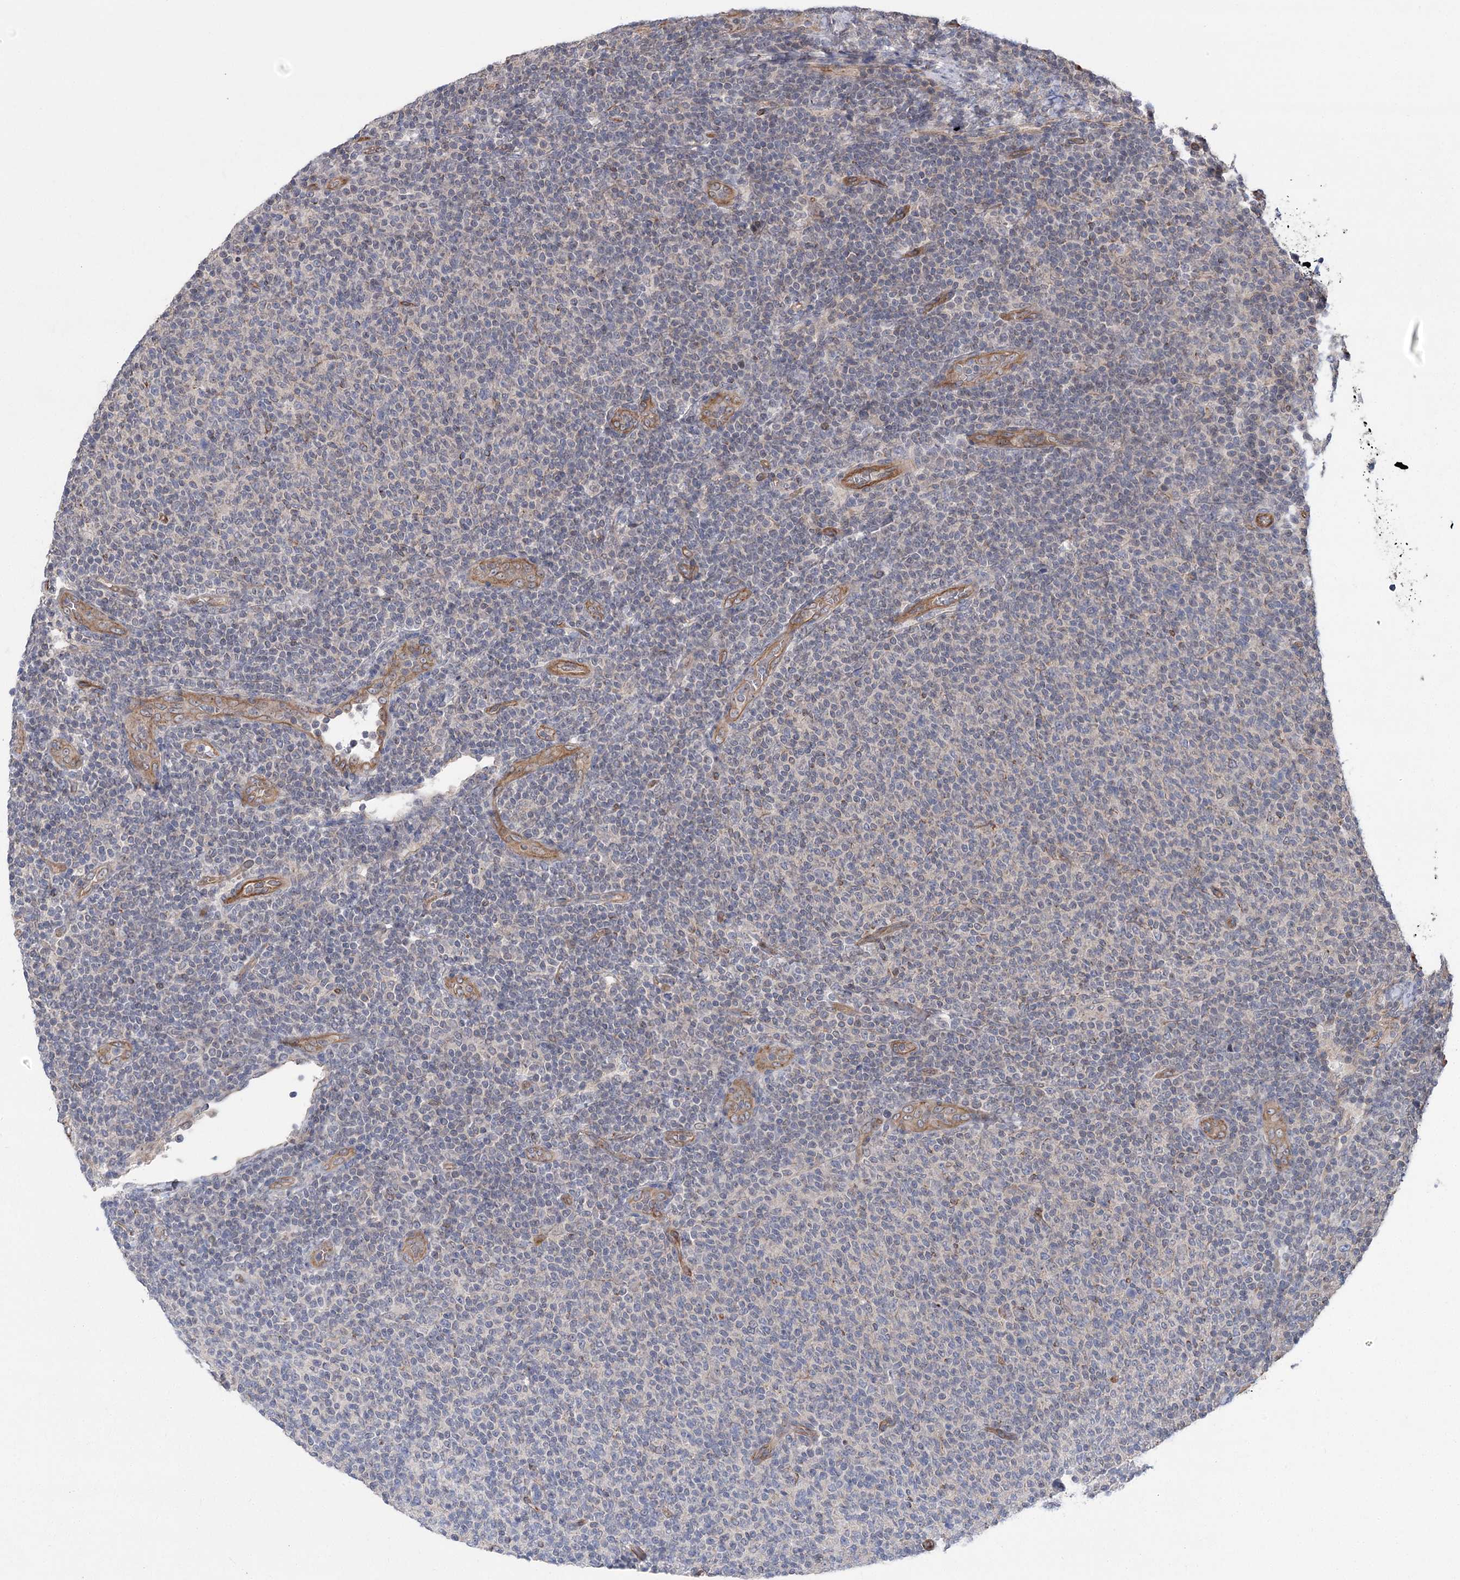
{"staining": {"intensity": "negative", "quantity": "none", "location": "none"}, "tissue": "lymphoma", "cell_type": "Tumor cells", "image_type": "cancer", "snomed": [{"axis": "morphology", "description": "Malignant lymphoma, non-Hodgkin's type, Low grade"}, {"axis": "topography", "description": "Lymph node"}], "caption": "Tumor cells show no significant staining in lymphoma.", "gene": "RWDD4", "patient": {"sex": "male", "age": 66}}